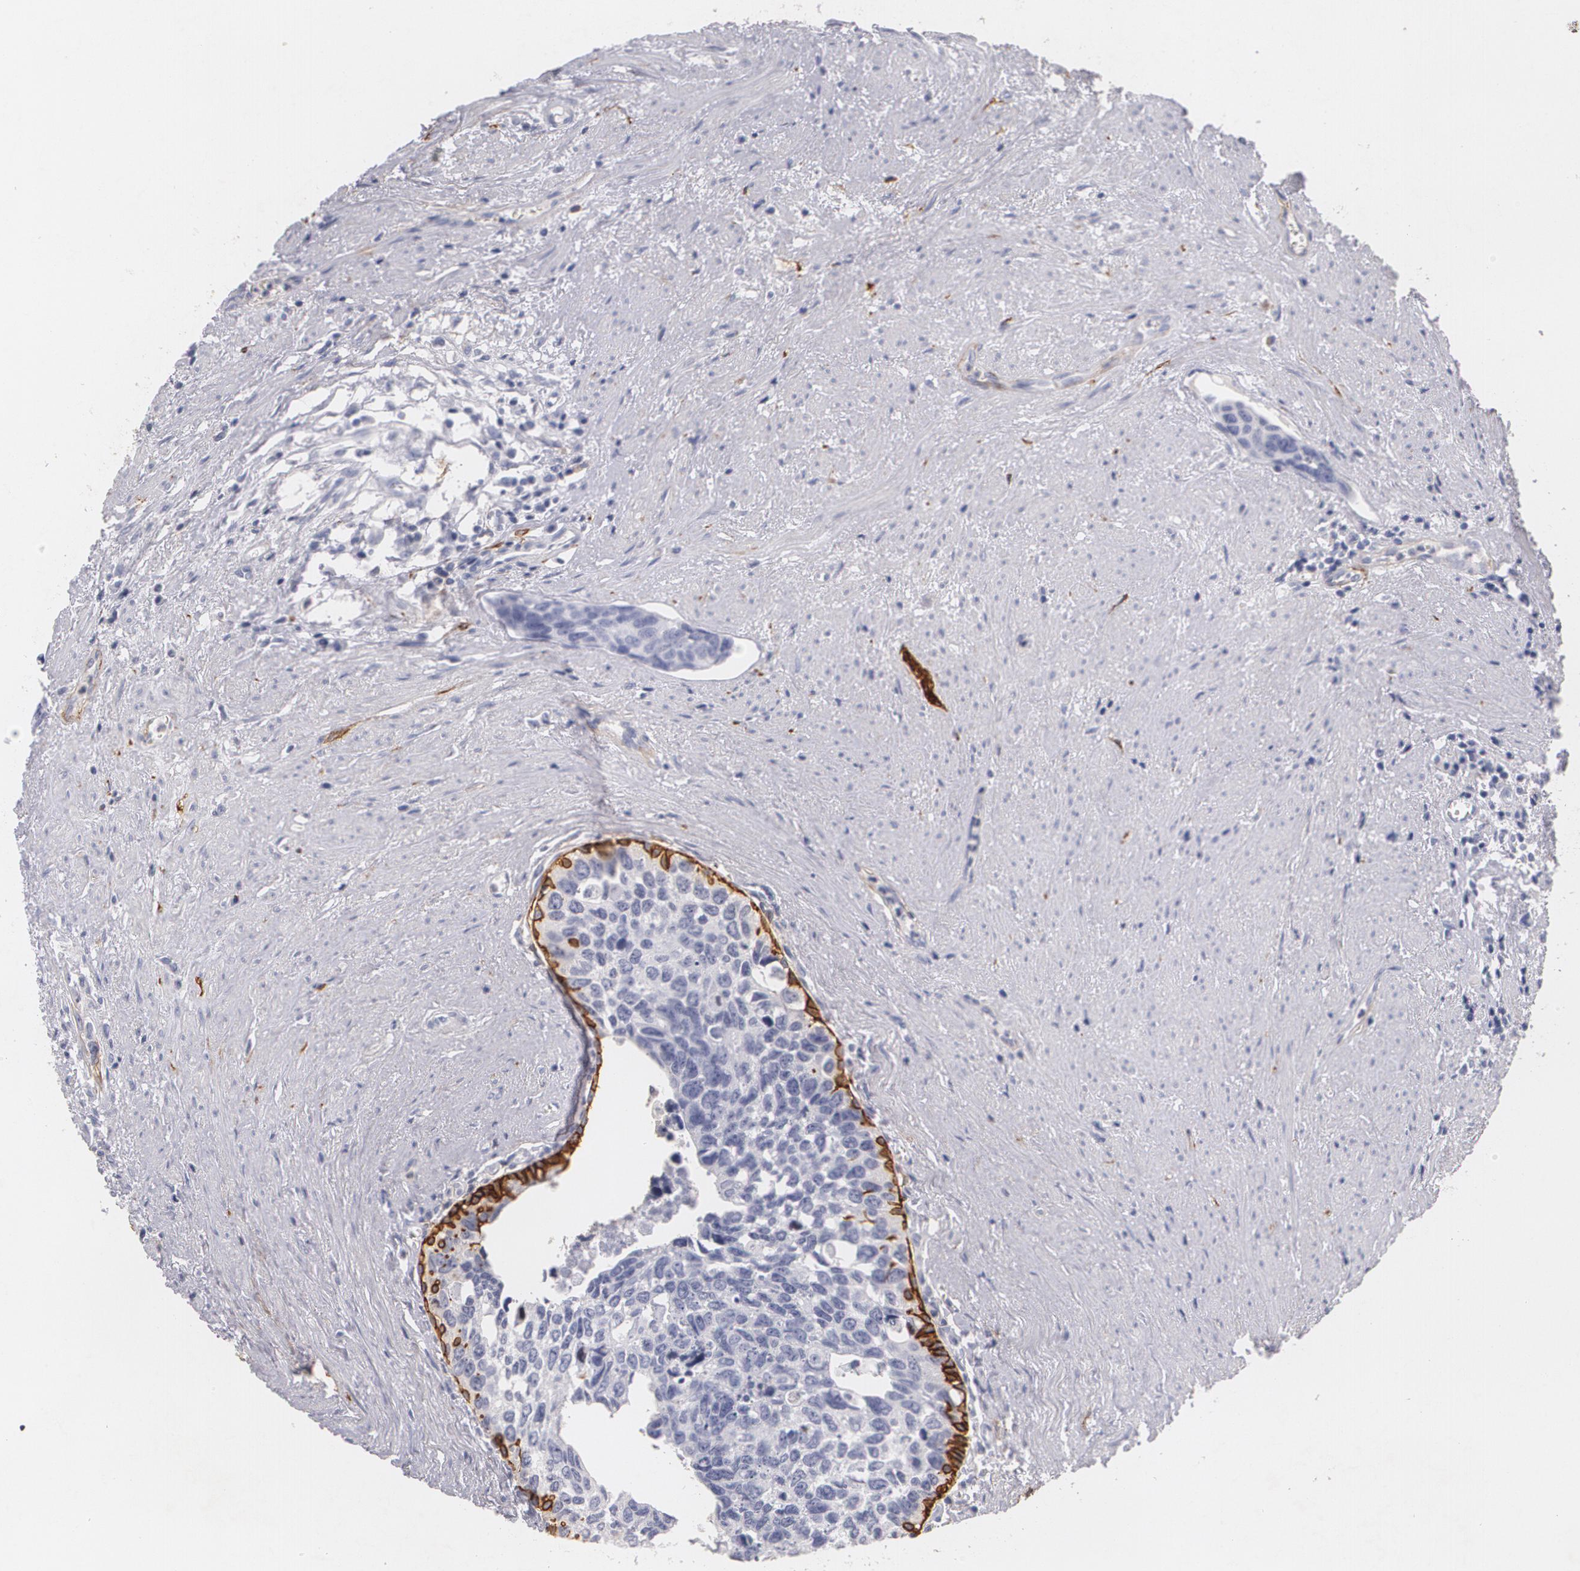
{"staining": {"intensity": "moderate", "quantity": "<25%", "location": "cytoplasmic/membranous"}, "tissue": "urothelial cancer", "cell_type": "Tumor cells", "image_type": "cancer", "snomed": [{"axis": "morphology", "description": "Urothelial carcinoma, High grade"}, {"axis": "topography", "description": "Urinary bladder"}], "caption": "Urothelial cancer stained with a protein marker displays moderate staining in tumor cells.", "gene": "NGFR", "patient": {"sex": "male", "age": 81}}